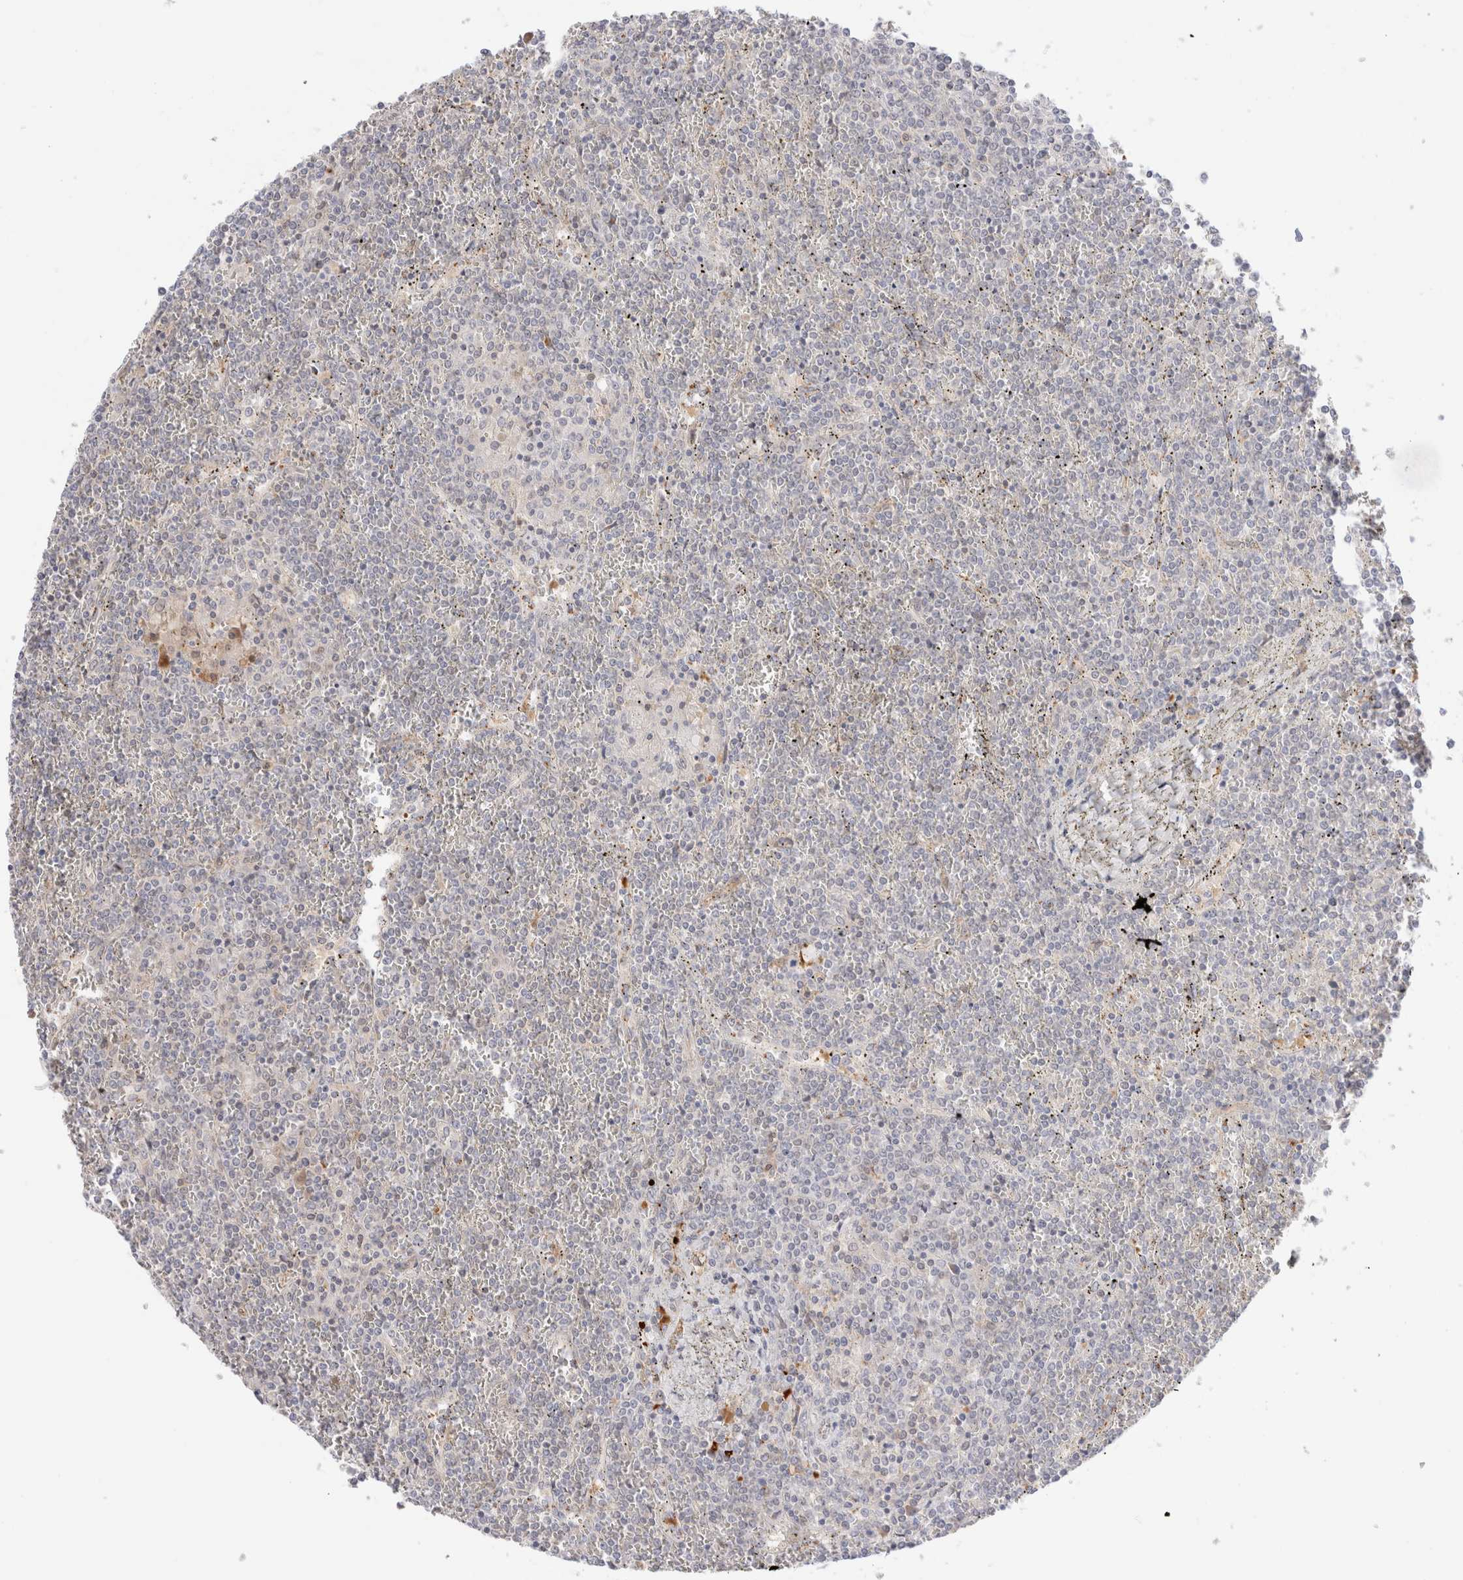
{"staining": {"intensity": "negative", "quantity": "none", "location": "none"}, "tissue": "lymphoma", "cell_type": "Tumor cells", "image_type": "cancer", "snomed": [{"axis": "morphology", "description": "Malignant lymphoma, non-Hodgkin's type, Low grade"}, {"axis": "topography", "description": "Spleen"}], "caption": "The histopathology image exhibits no significant positivity in tumor cells of low-grade malignant lymphoma, non-Hodgkin's type.", "gene": "EFCAB13", "patient": {"sex": "female", "age": 19}}